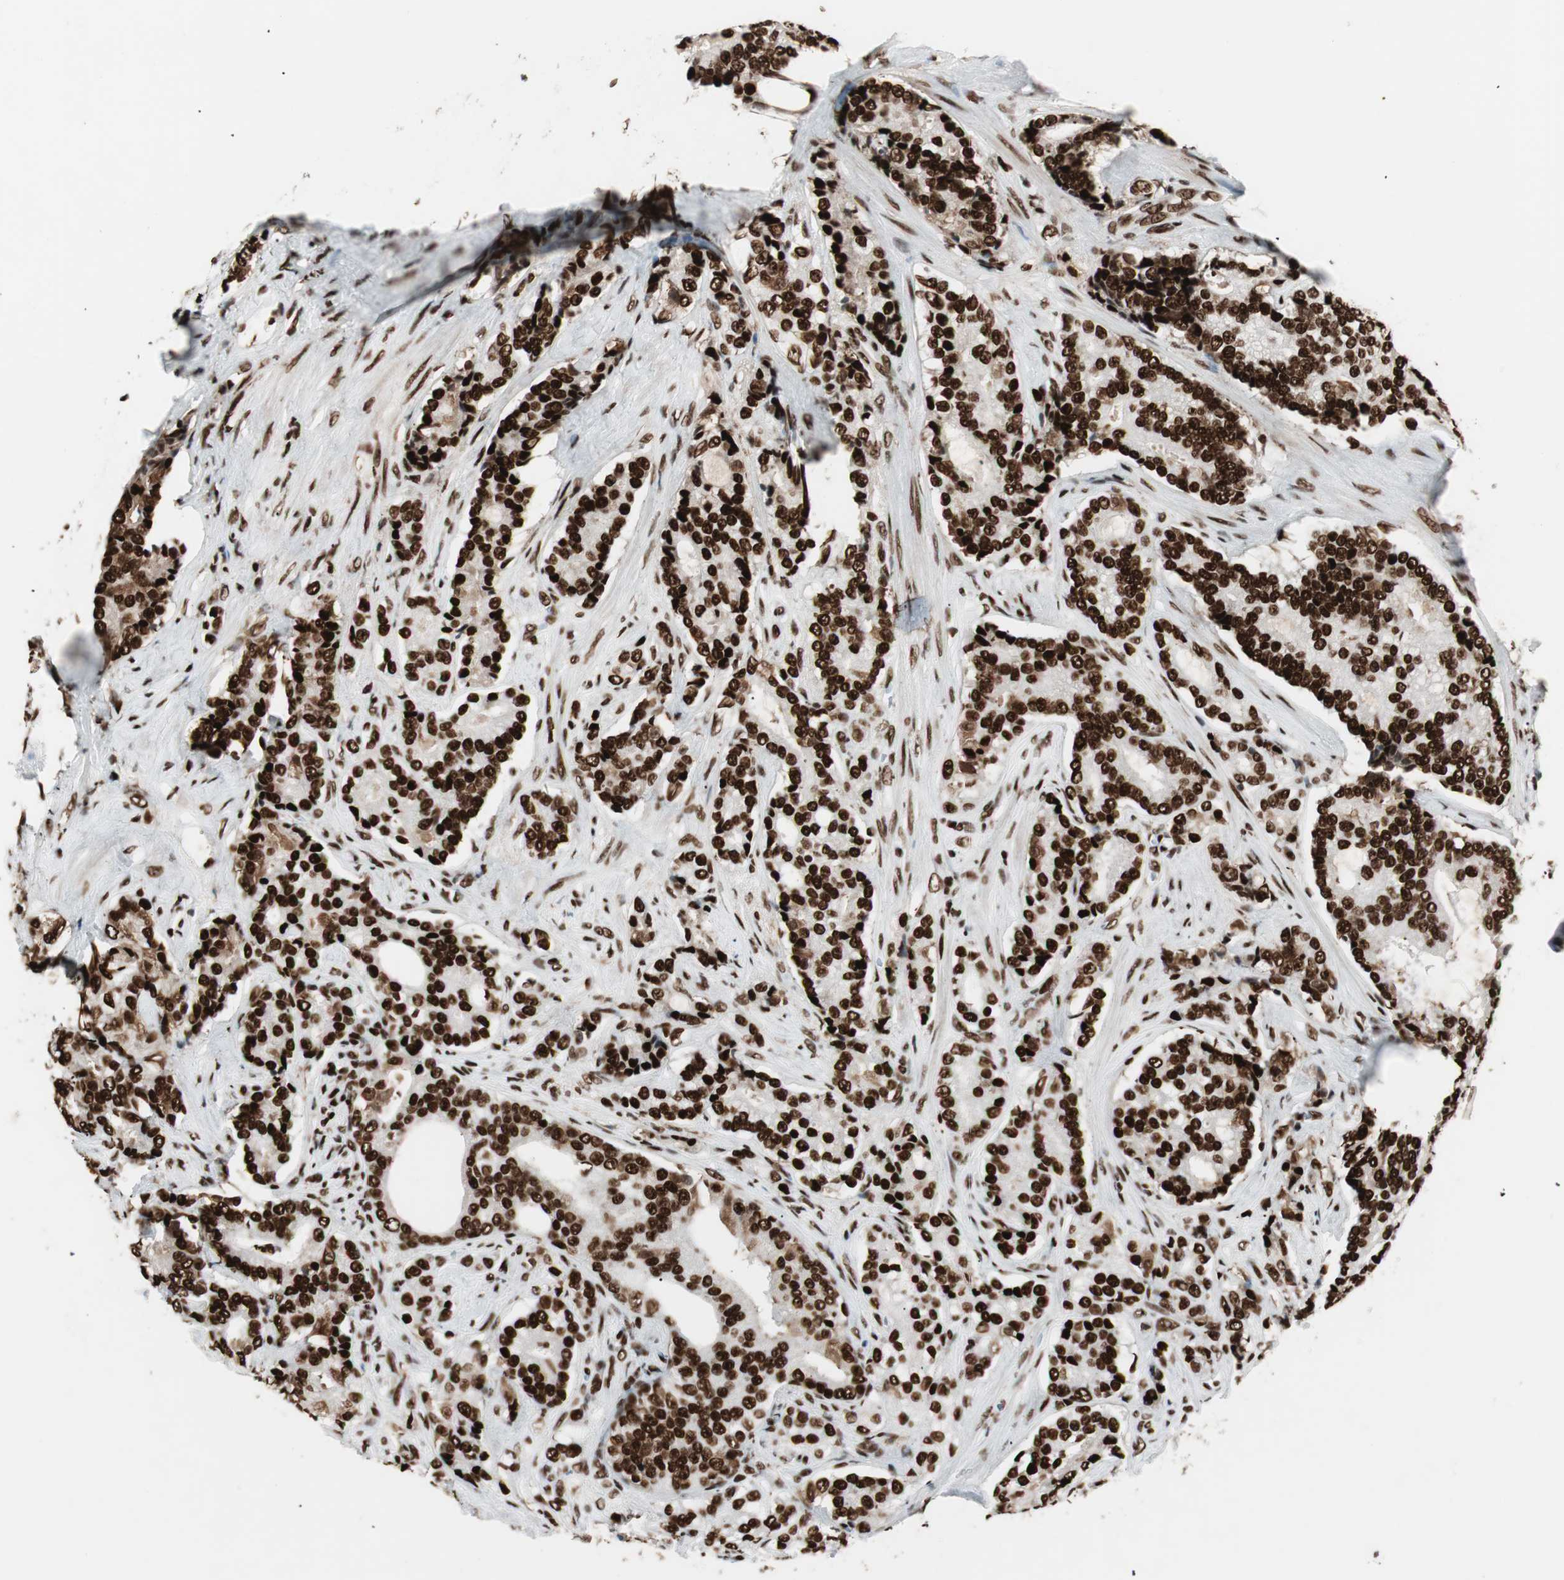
{"staining": {"intensity": "strong", "quantity": ">75%", "location": "nuclear"}, "tissue": "prostate cancer", "cell_type": "Tumor cells", "image_type": "cancer", "snomed": [{"axis": "morphology", "description": "Adenocarcinoma, Low grade"}, {"axis": "topography", "description": "Prostate"}], "caption": "Immunohistochemical staining of human prostate cancer (adenocarcinoma (low-grade)) shows high levels of strong nuclear protein staining in about >75% of tumor cells.", "gene": "PSME3", "patient": {"sex": "male", "age": 58}}